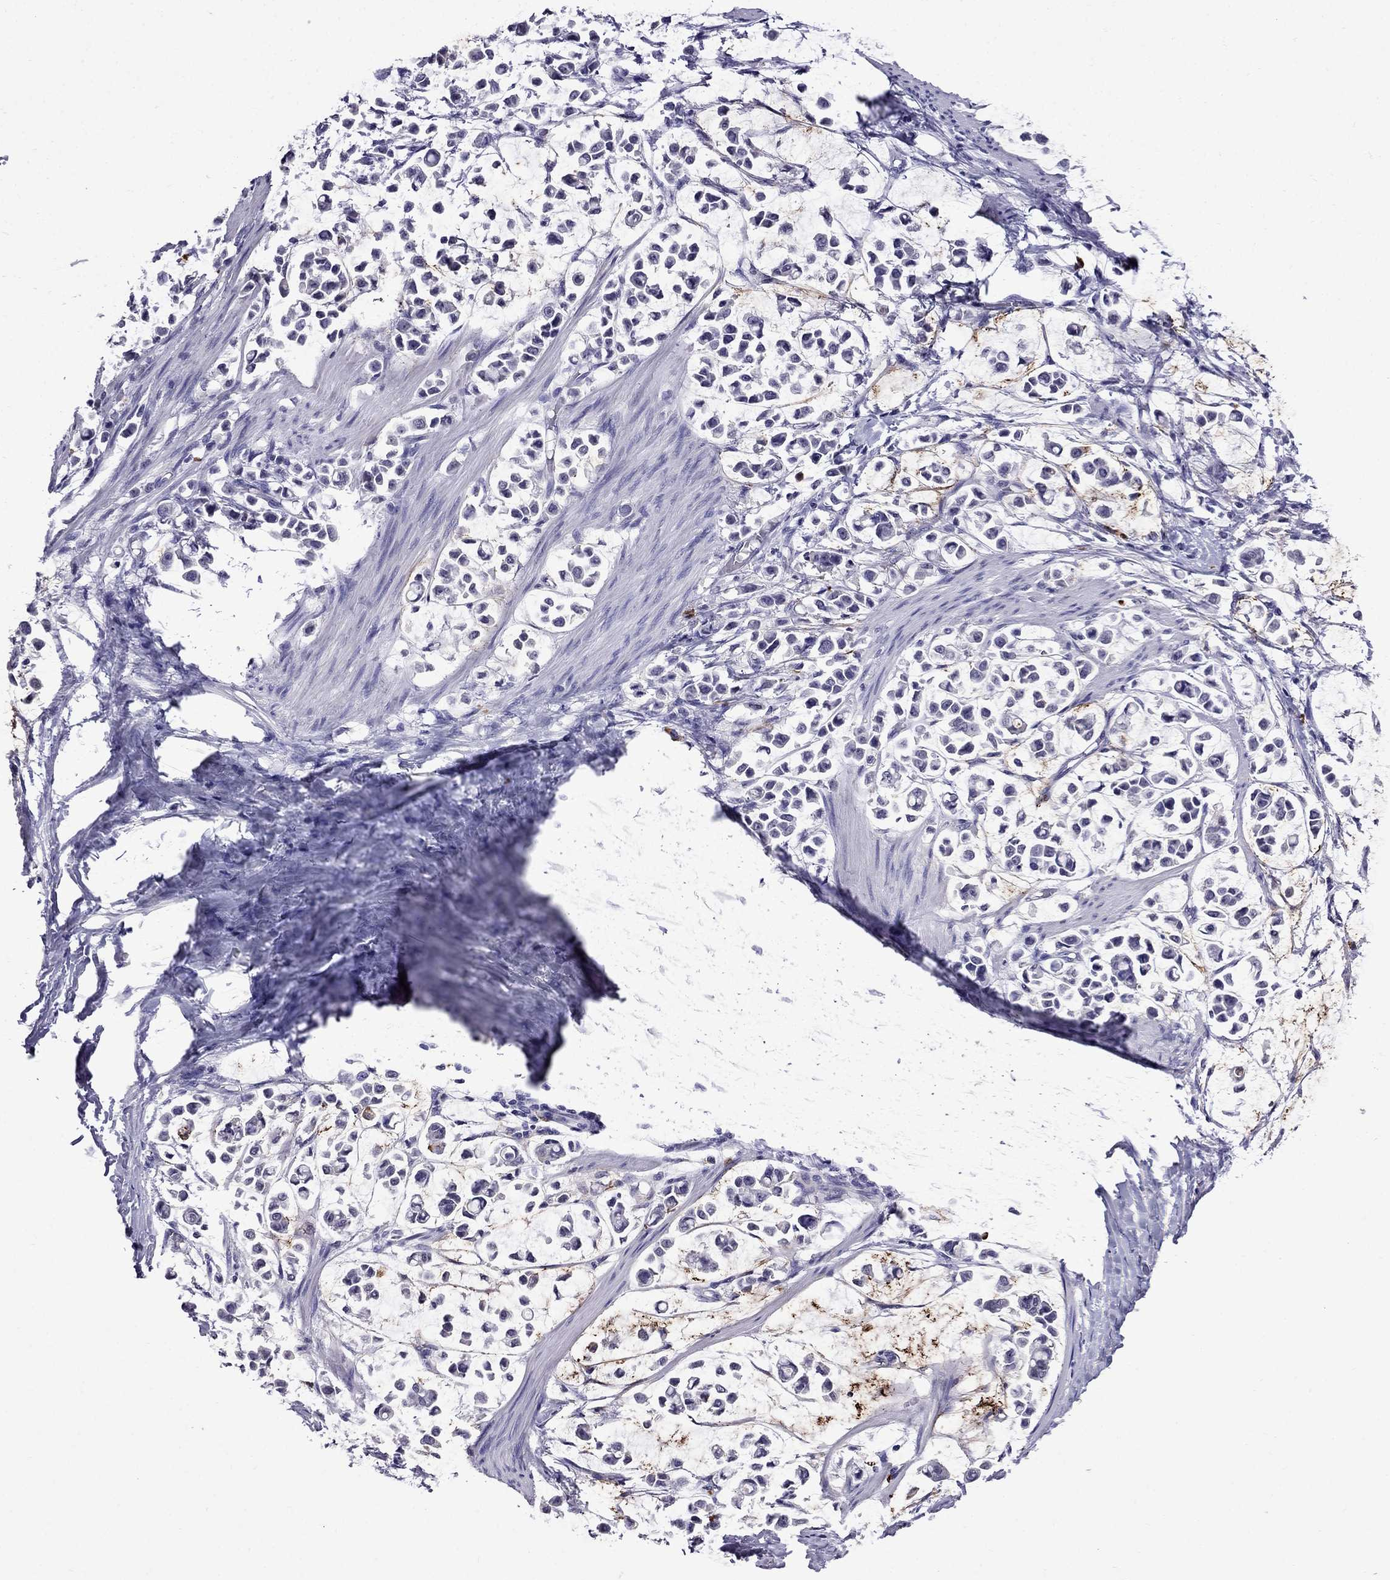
{"staining": {"intensity": "negative", "quantity": "none", "location": "none"}, "tissue": "stomach cancer", "cell_type": "Tumor cells", "image_type": "cancer", "snomed": [{"axis": "morphology", "description": "Adenocarcinoma, NOS"}, {"axis": "topography", "description": "Stomach"}], "caption": "A high-resolution histopathology image shows IHC staining of adenocarcinoma (stomach), which exhibits no significant expression in tumor cells. Brightfield microscopy of immunohistochemistry stained with DAB (3,3'-diaminobenzidine) (brown) and hematoxylin (blue), captured at high magnification.", "gene": "OLFM4", "patient": {"sex": "male", "age": 82}}